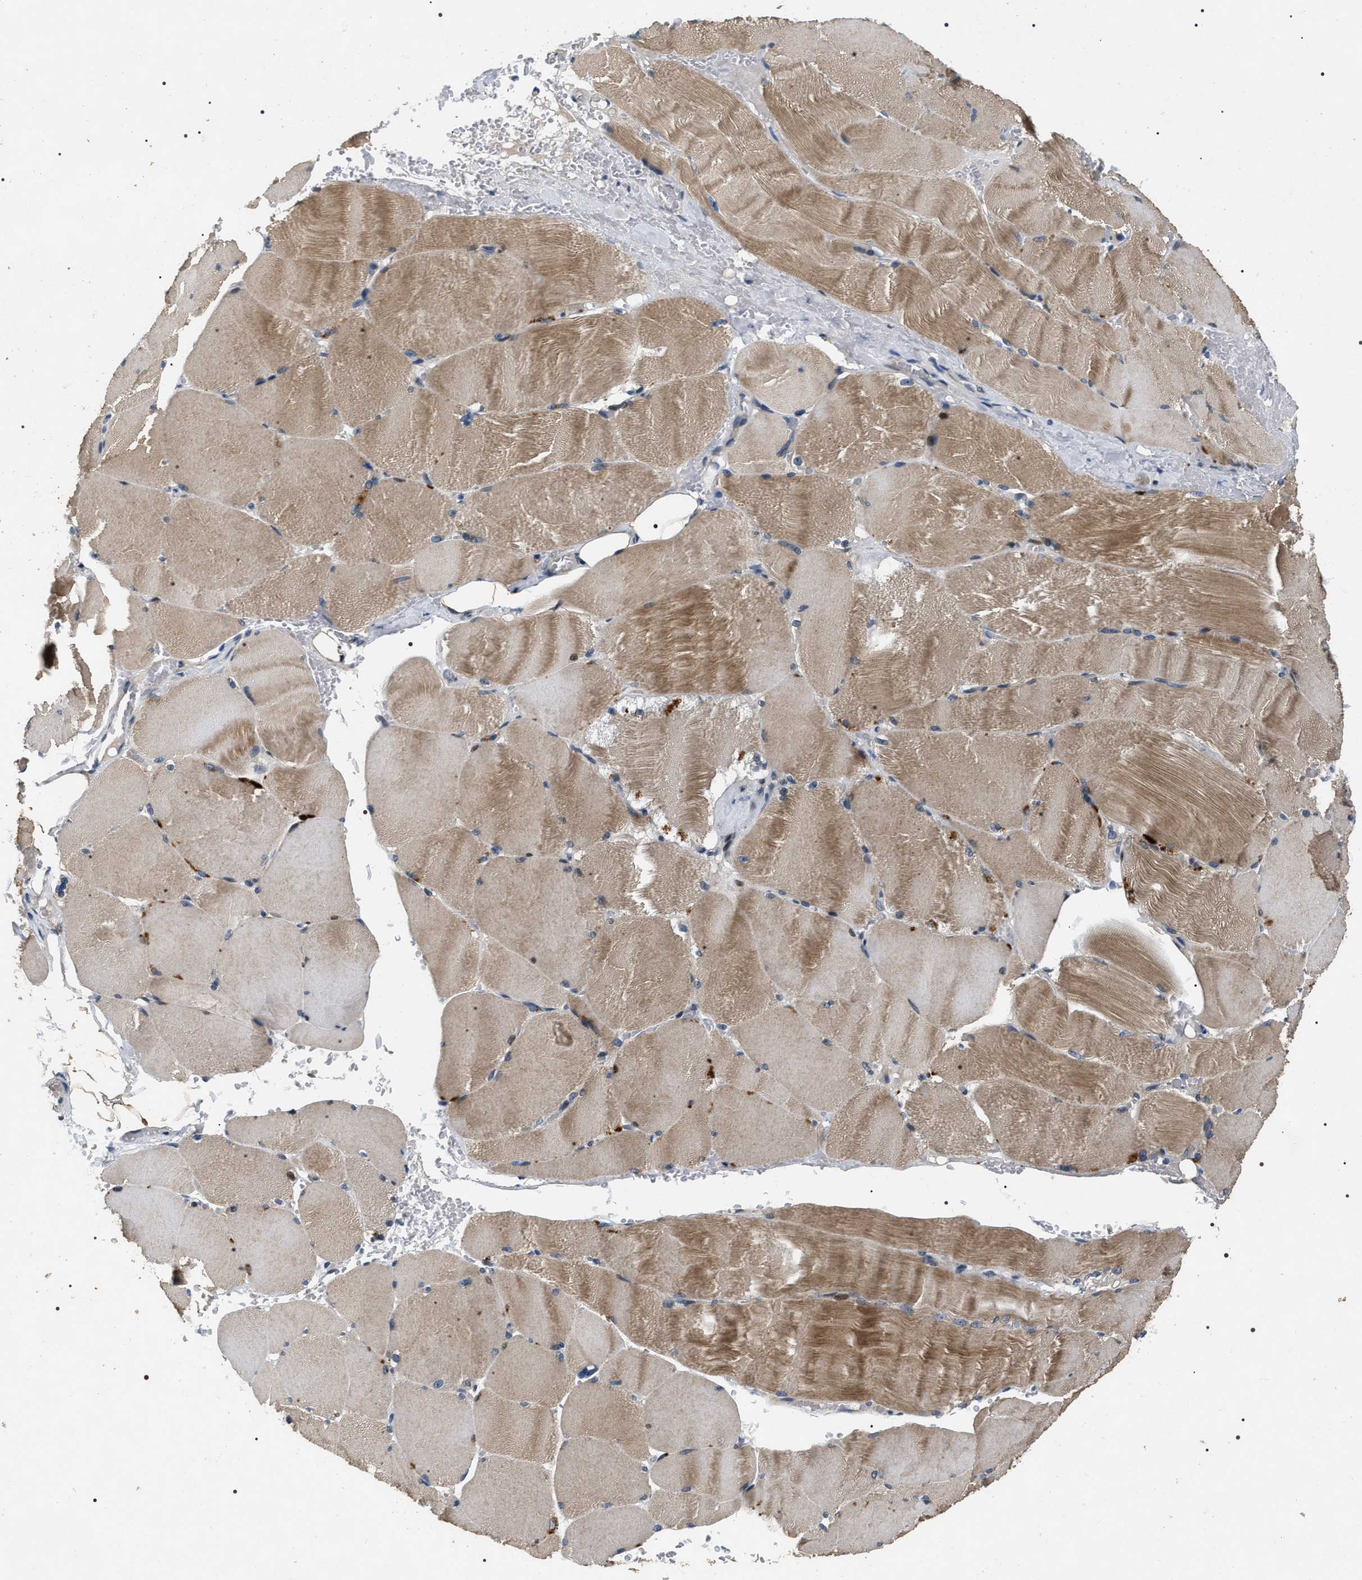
{"staining": {"intensity": "moderate", "quantity": ">75%", "location": "cytoplasmic/membranous"}, "tissue": "skeletal muscle", "cell_type": "Myocytes", "image_type": "normal", "snomed": [{"axis": "morphology", "description": "Normal tissue, NOS"}, {"axis": "topography", "description": "Skin"}, {"axis": "topography", "description": "Skeletal muscle"}], "caption": "Immunohistochemistry micrograph of normal skeletal muscle: skeletal muscle stained using IHC demonstrates medium levels of moderate protein expression localized specifically in the cytoplasmic/membranous of myocytes, appearing as a cytoplasmic/membranous brown color.", "gene": "IFT81", "patient": {"sex": "male", "age": 83}}